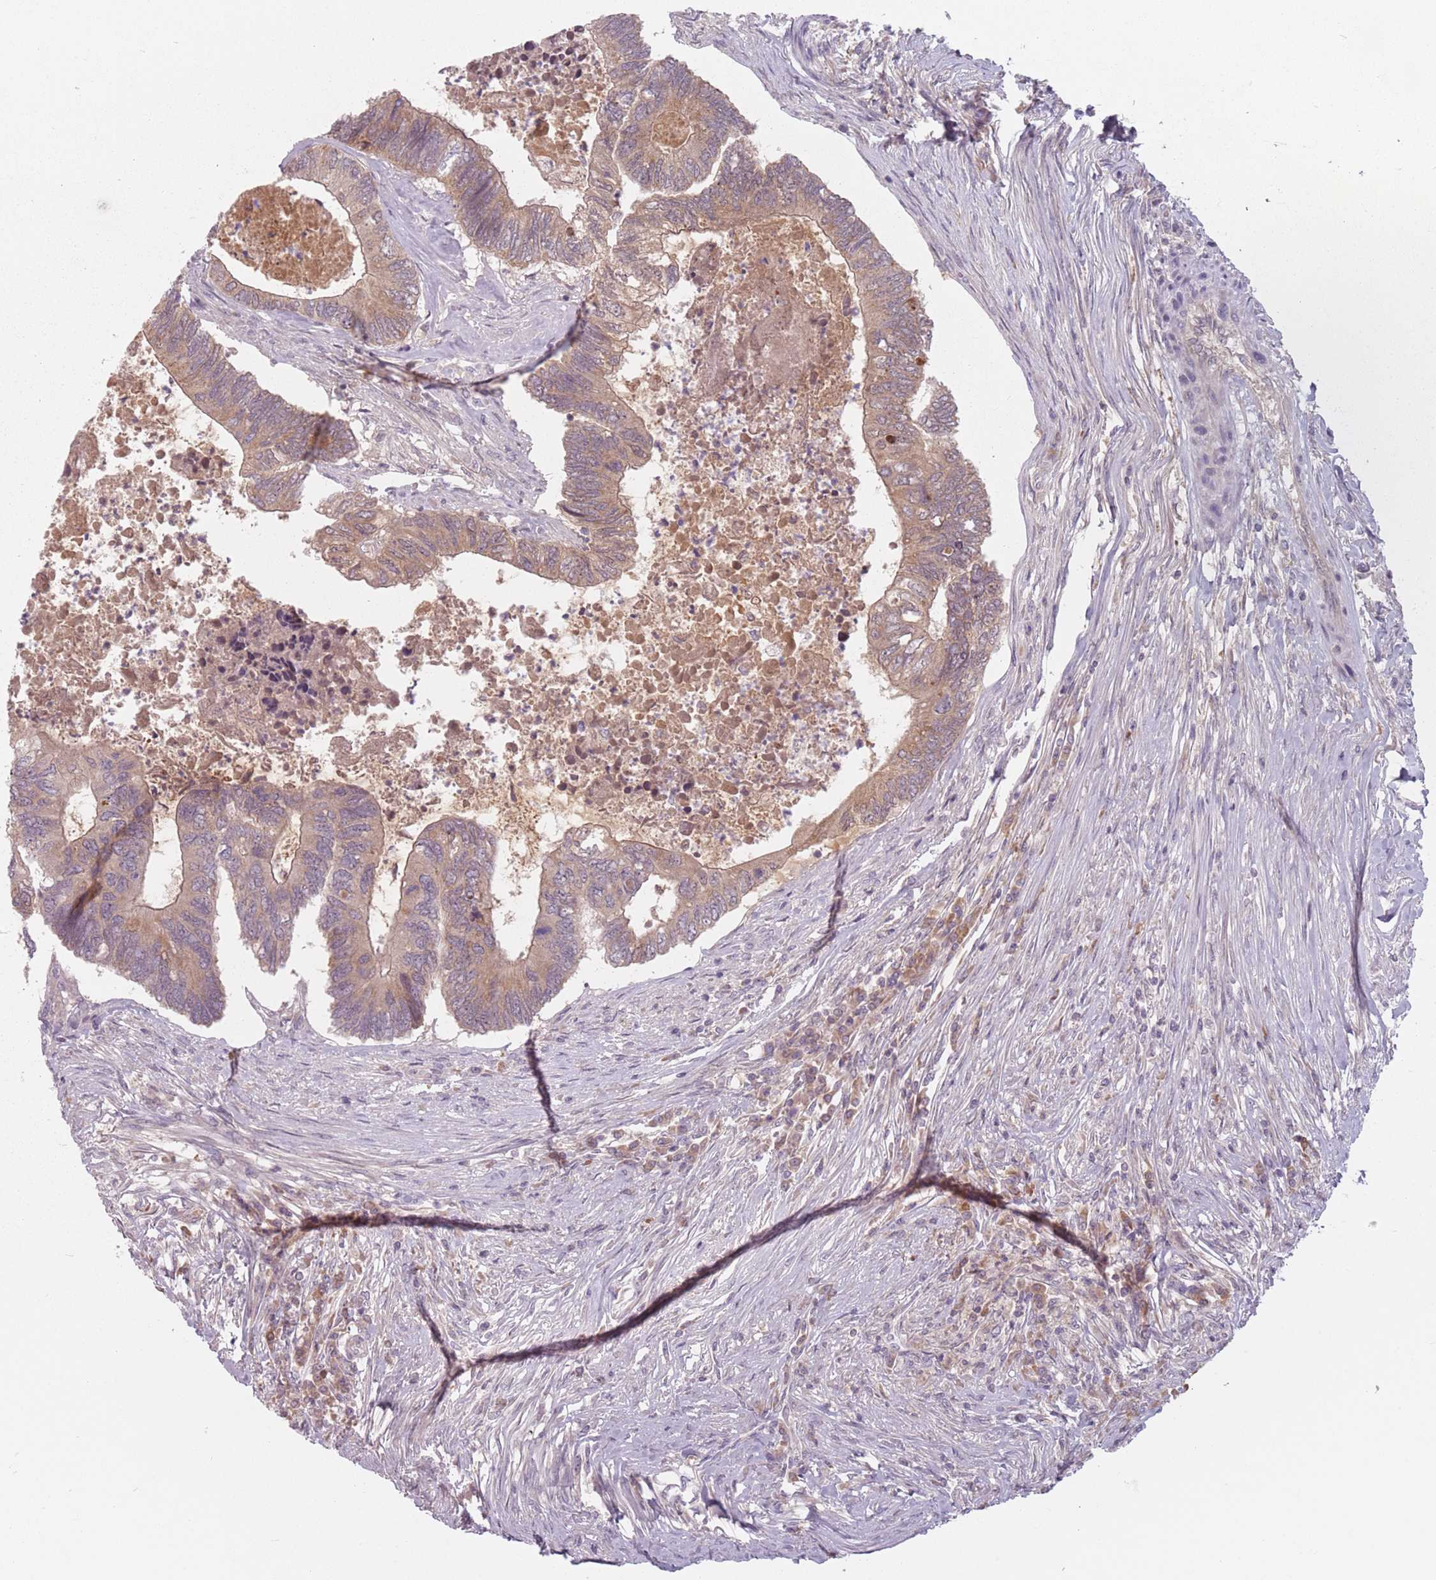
{"staining": {"intensity": "weak", "quantity": ">75%", "location": "cytoplasmic/membranous"}, "tissue": "colorectal cancer", "cell_type": "Tumor cells", "image_type": "cancer", "snomed": [{"axis": "morphology", "description": "Adenocarcinoma, NOS"}, {"axis": "topography", "description": "Colon"}], "caption": "Adenocarcinoma (colorectal) stained with immunohistochemistry reveals weak cytoplasmic/membranous positivity in about >75% of tumor cells. (Stains: DAB in brown, nuclei in blue, Microscopy: brightfield microscopy at high magnification).", "gene": "NAXE", "patient": {"sex": "female", "age": 67}}